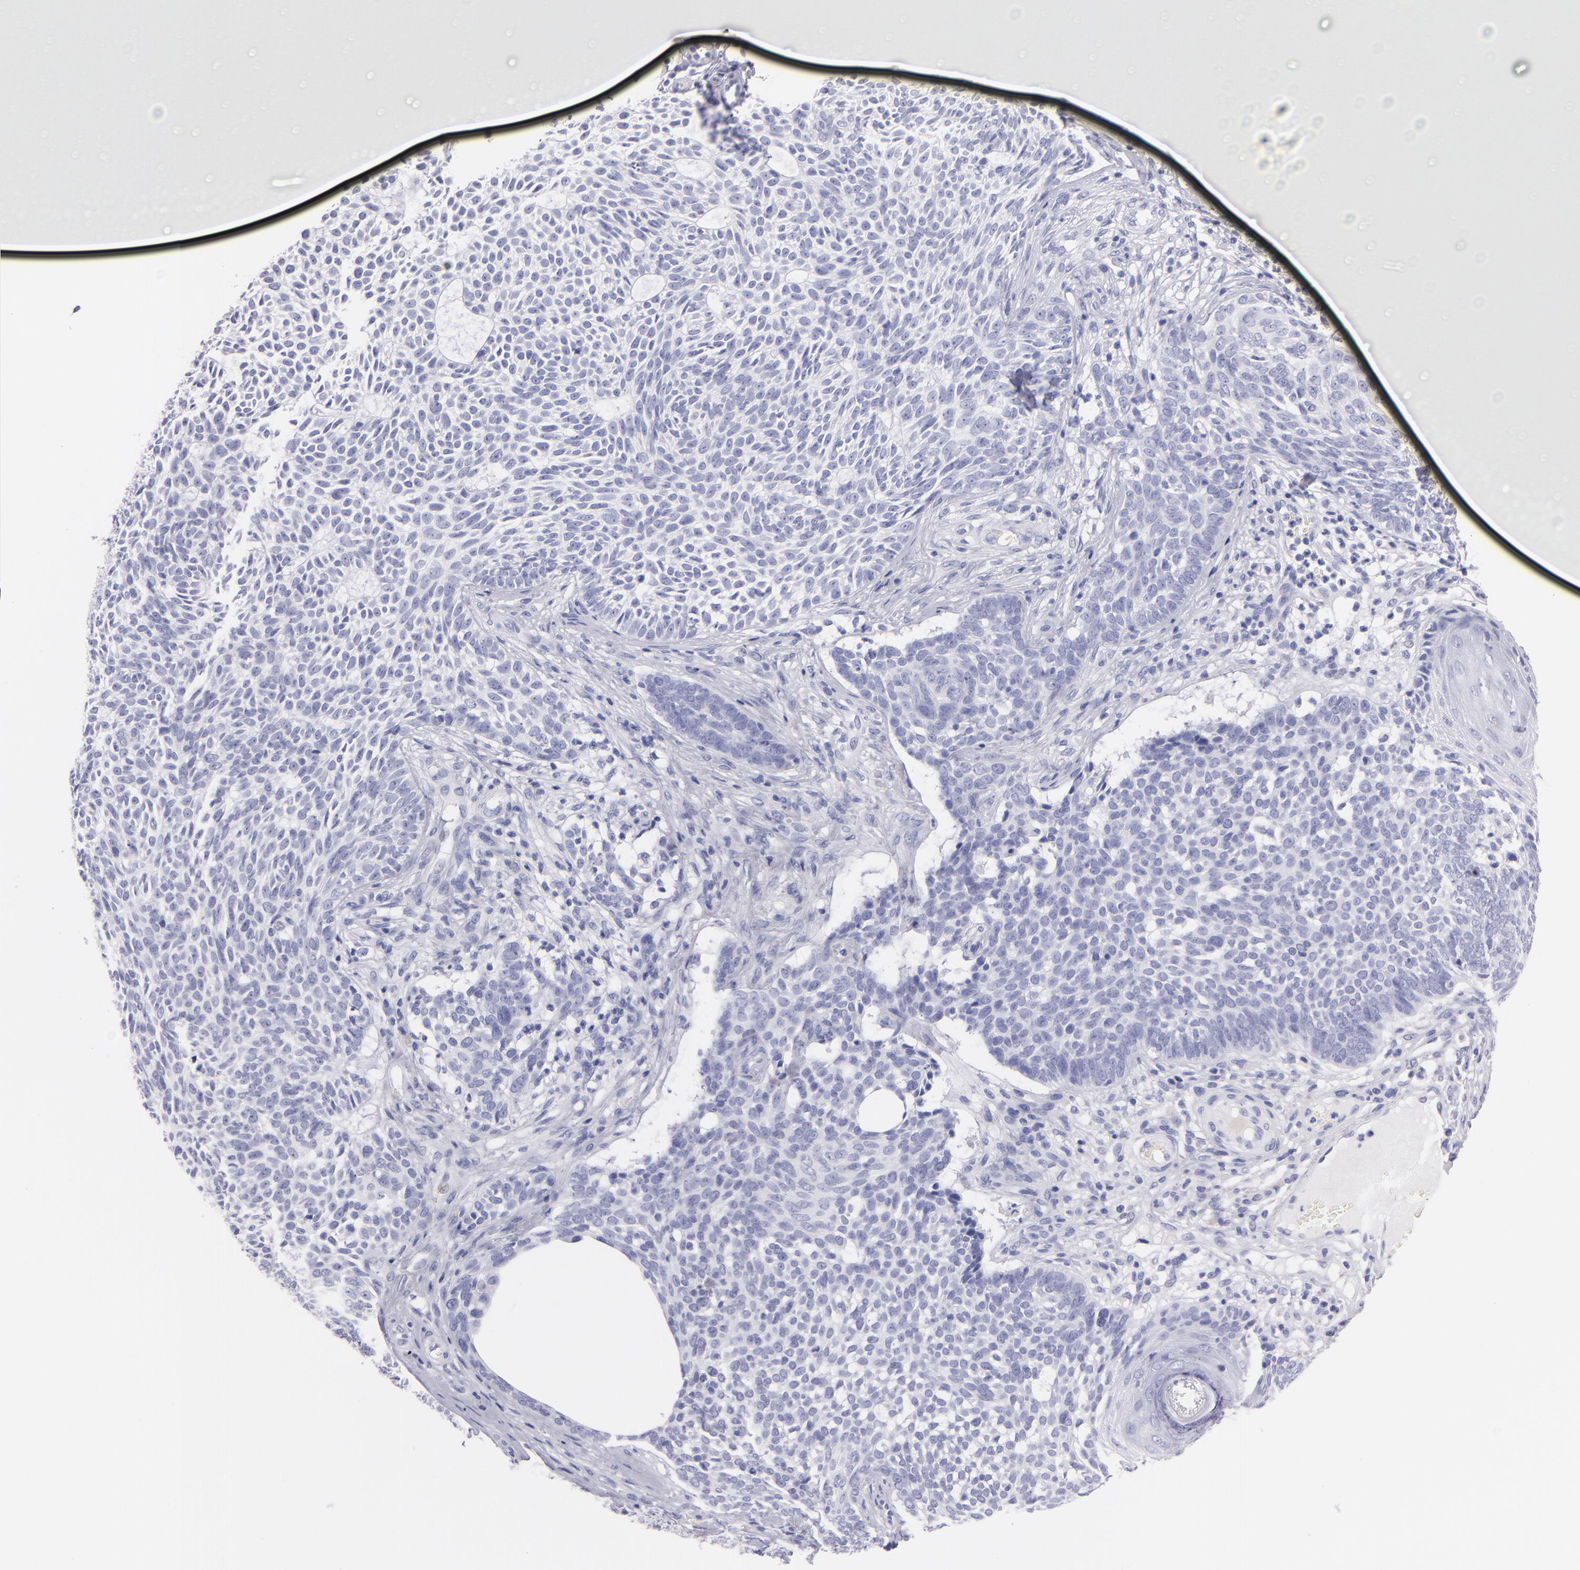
{"staining": {"intensity": "negative", "quantity": "none", "location": "none"}, "tissue": "skin cancer", "cell_type": "Tumor cells", "image_type": "cancer", "snomed": [{"axis": "morphology", "description": "Basal cell carcinoma"}, {"axis": "topography", "description": "Skin"}], "caption": "This is an immunohistochemistry (IHC) photomicrograph of skin basal cell carcinoma. There is no positivity in tumor cells.", "gene": "MUC5AC", "patient": {"sex": "male", "age": 74}}